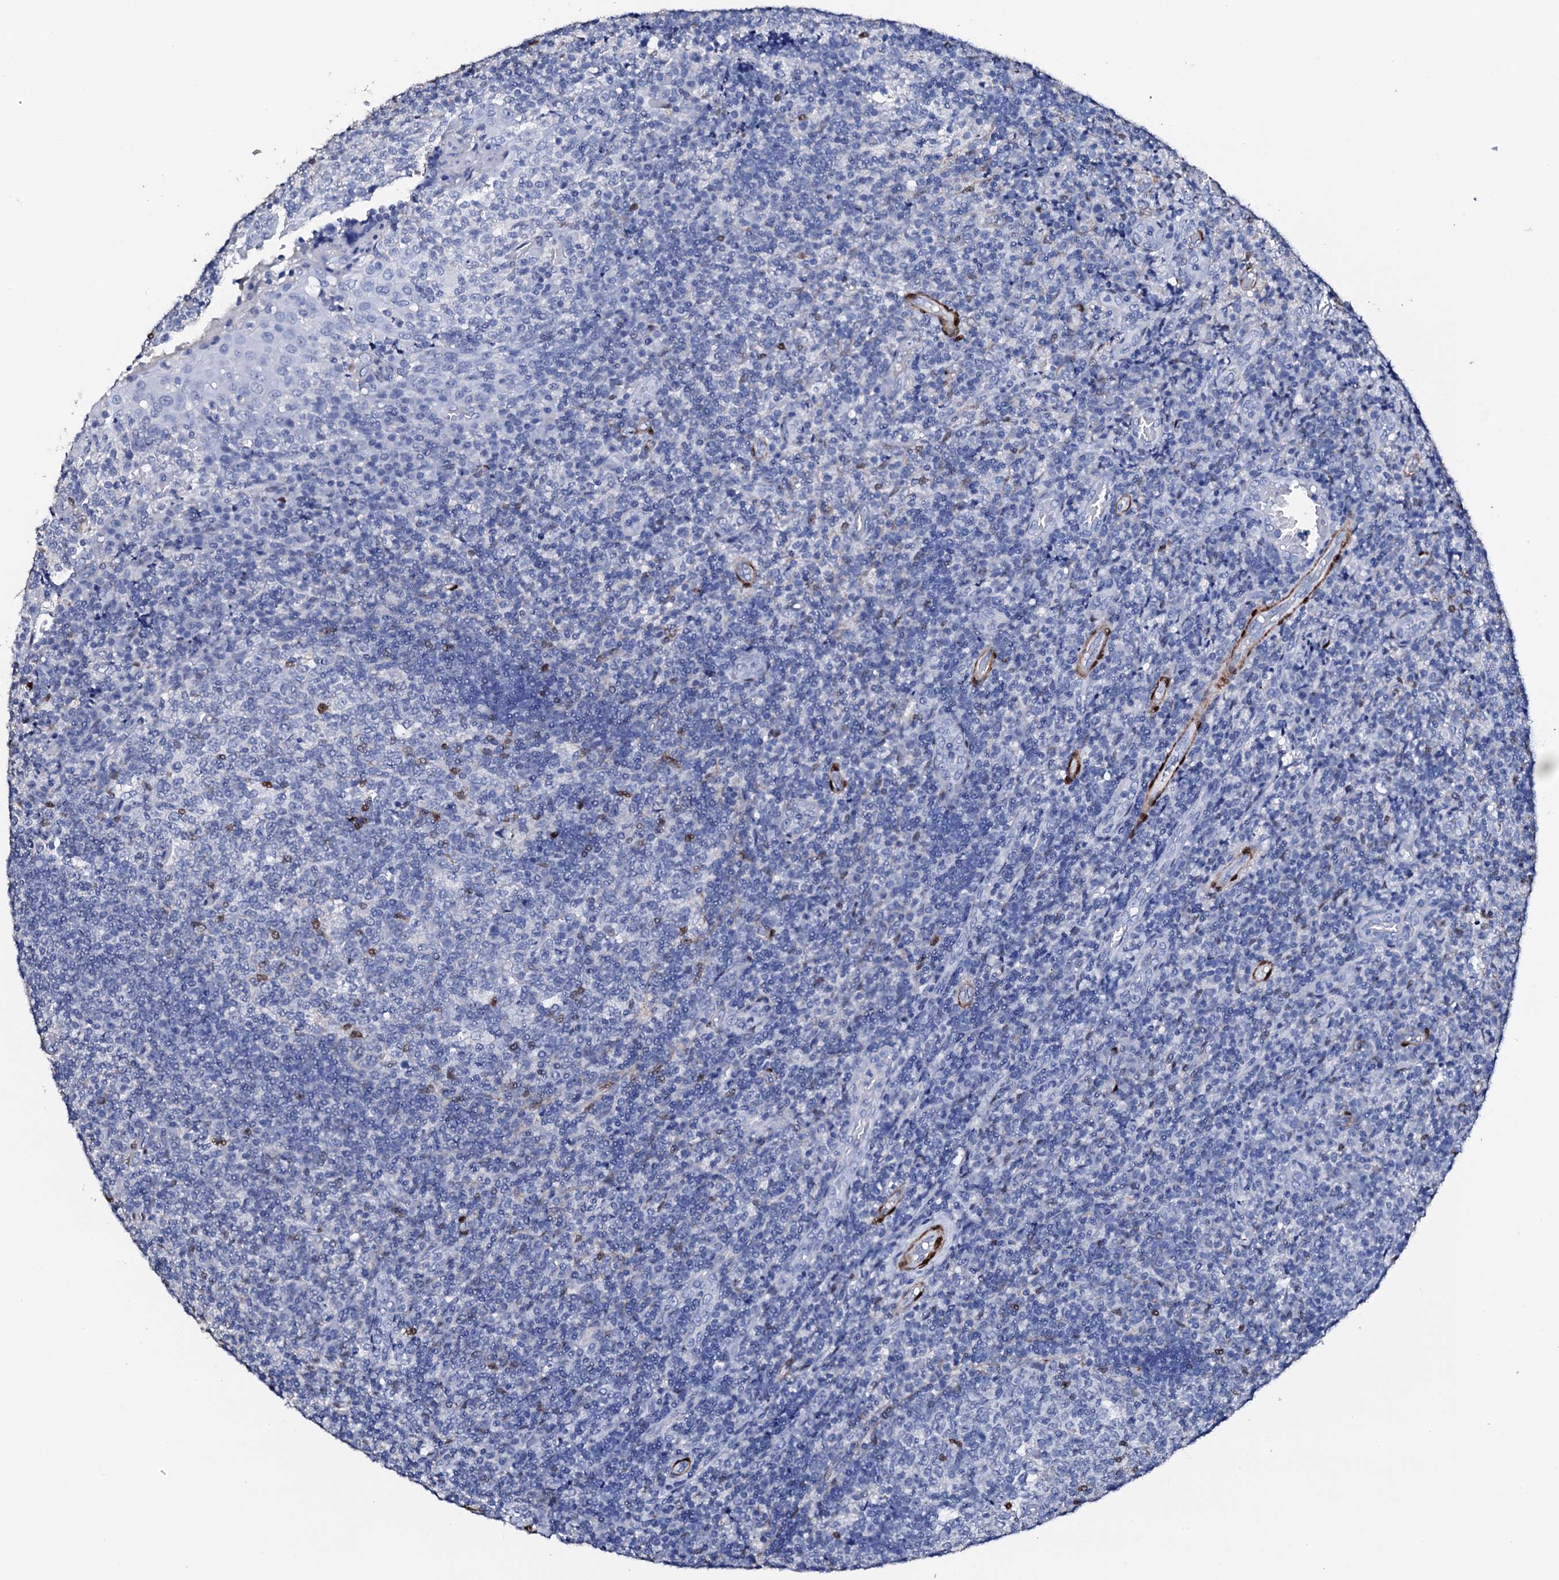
{"staining": {"intensity": "moderate", "quantity": "<25%", "location": "nuclear"}, "tissue": "tonsil", "cell_type": "Germinal center cells", "image_type": "normal", "snomed": [{"axis": "morphology", "description": "Normal tissue, NOS"}, {"axis": "topography", "description": "Tonsil"}], "caption": "High-power microscopy captured an IHC photomicrograph of normal tonsil, revealing moderate nuclear expression in approximately <25% of germinal center cells. (IHC, brightfield microscopy, high magnification).", "gene": "NRIP2", "patient": {"sex": "female", "age": 19}}